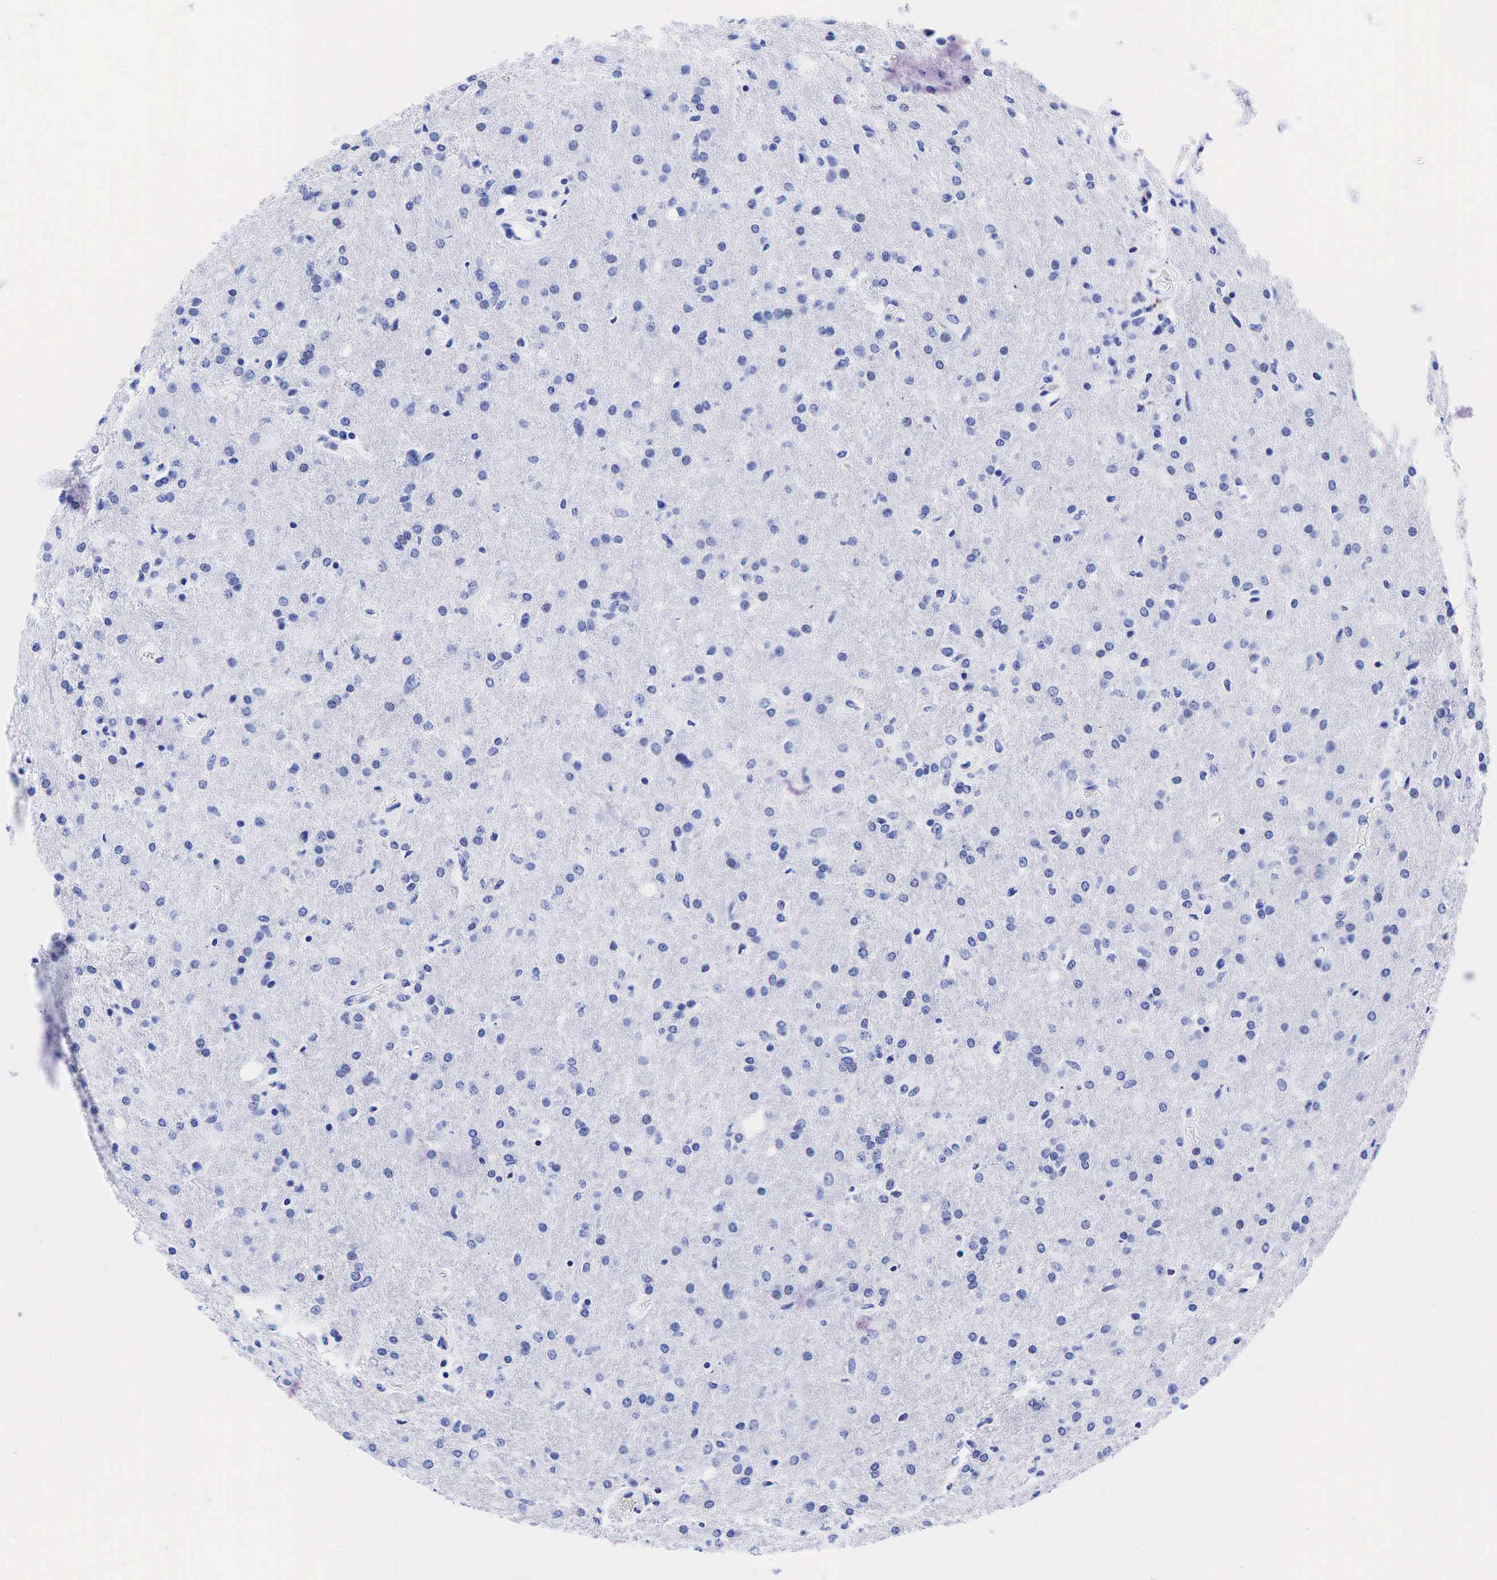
{"staining": {"intensity": "negative", "quantity": "none", "location": "none"}, "tissue": "glioma", "cell_type": "Tumor cells", "image_type": "cancer", "snomed": [{"axis": "morphology", "description": "Glioma, malignant, High grade"}, {"axis": "topography", "description": "Brain"}], "caption": "Immunohistochemistry (IHC) photomicrograph of malignant high-grade glioma stained for a protein (brown), which shows no staining in tumor cells.", "gene": "KRT19", "patient": {"sex": "male", "age": 68}}